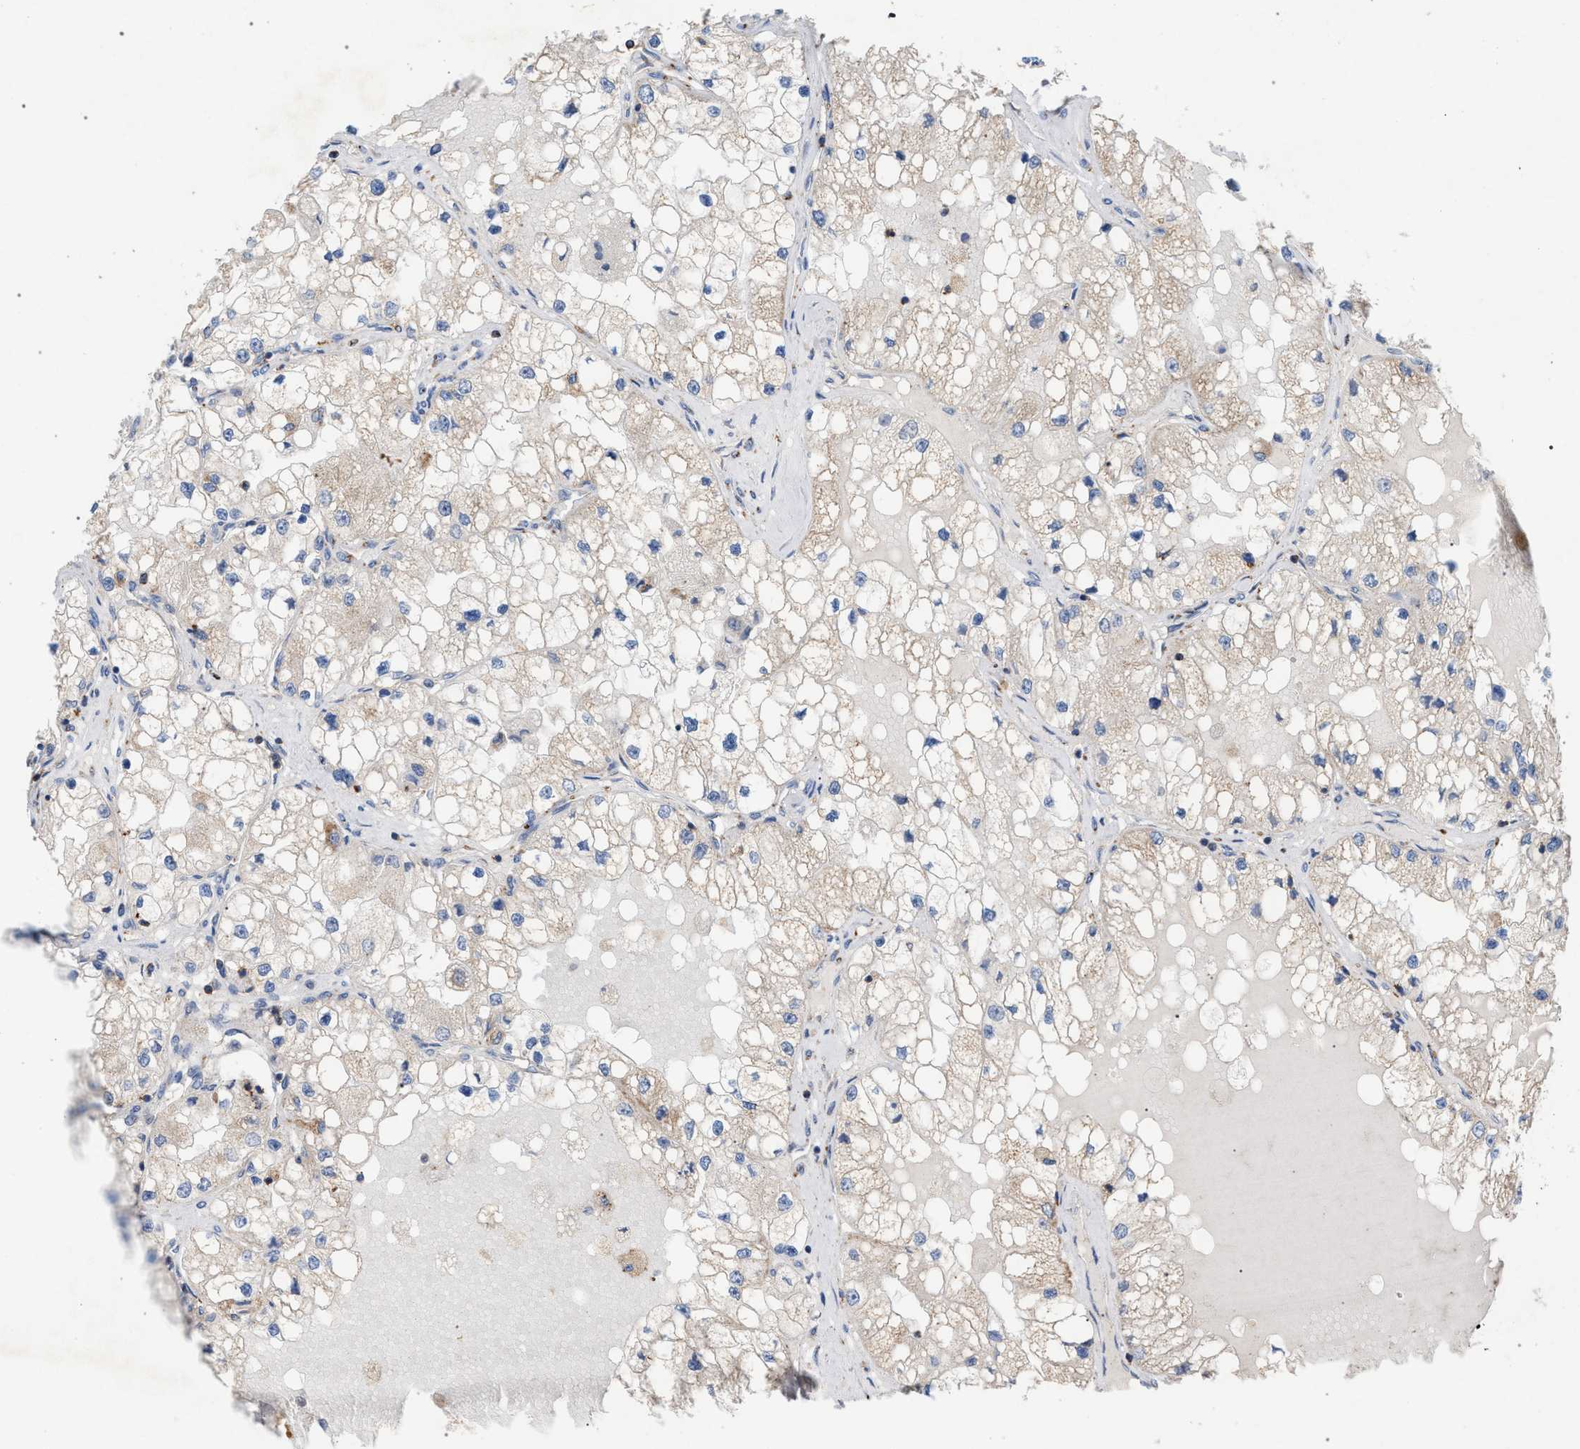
{"staining": {"intensity": "negative", "quantity": "none", "location": "none"}, "tissue": "renal cancer", "cell_type": "Tumor cells", "image_type": "cancer", "snomed": [{"axis": "morphology", "description": "Adenocarcinoma, NOS"}, {"axis": "topography", "description": "Kidney"}], "caption": "Renal cancer was stained to show a protein in brown. There is no significant staining in tumor cells.", "gene": "VPS13A", "patient": {"sex": "male", "age": 68}}